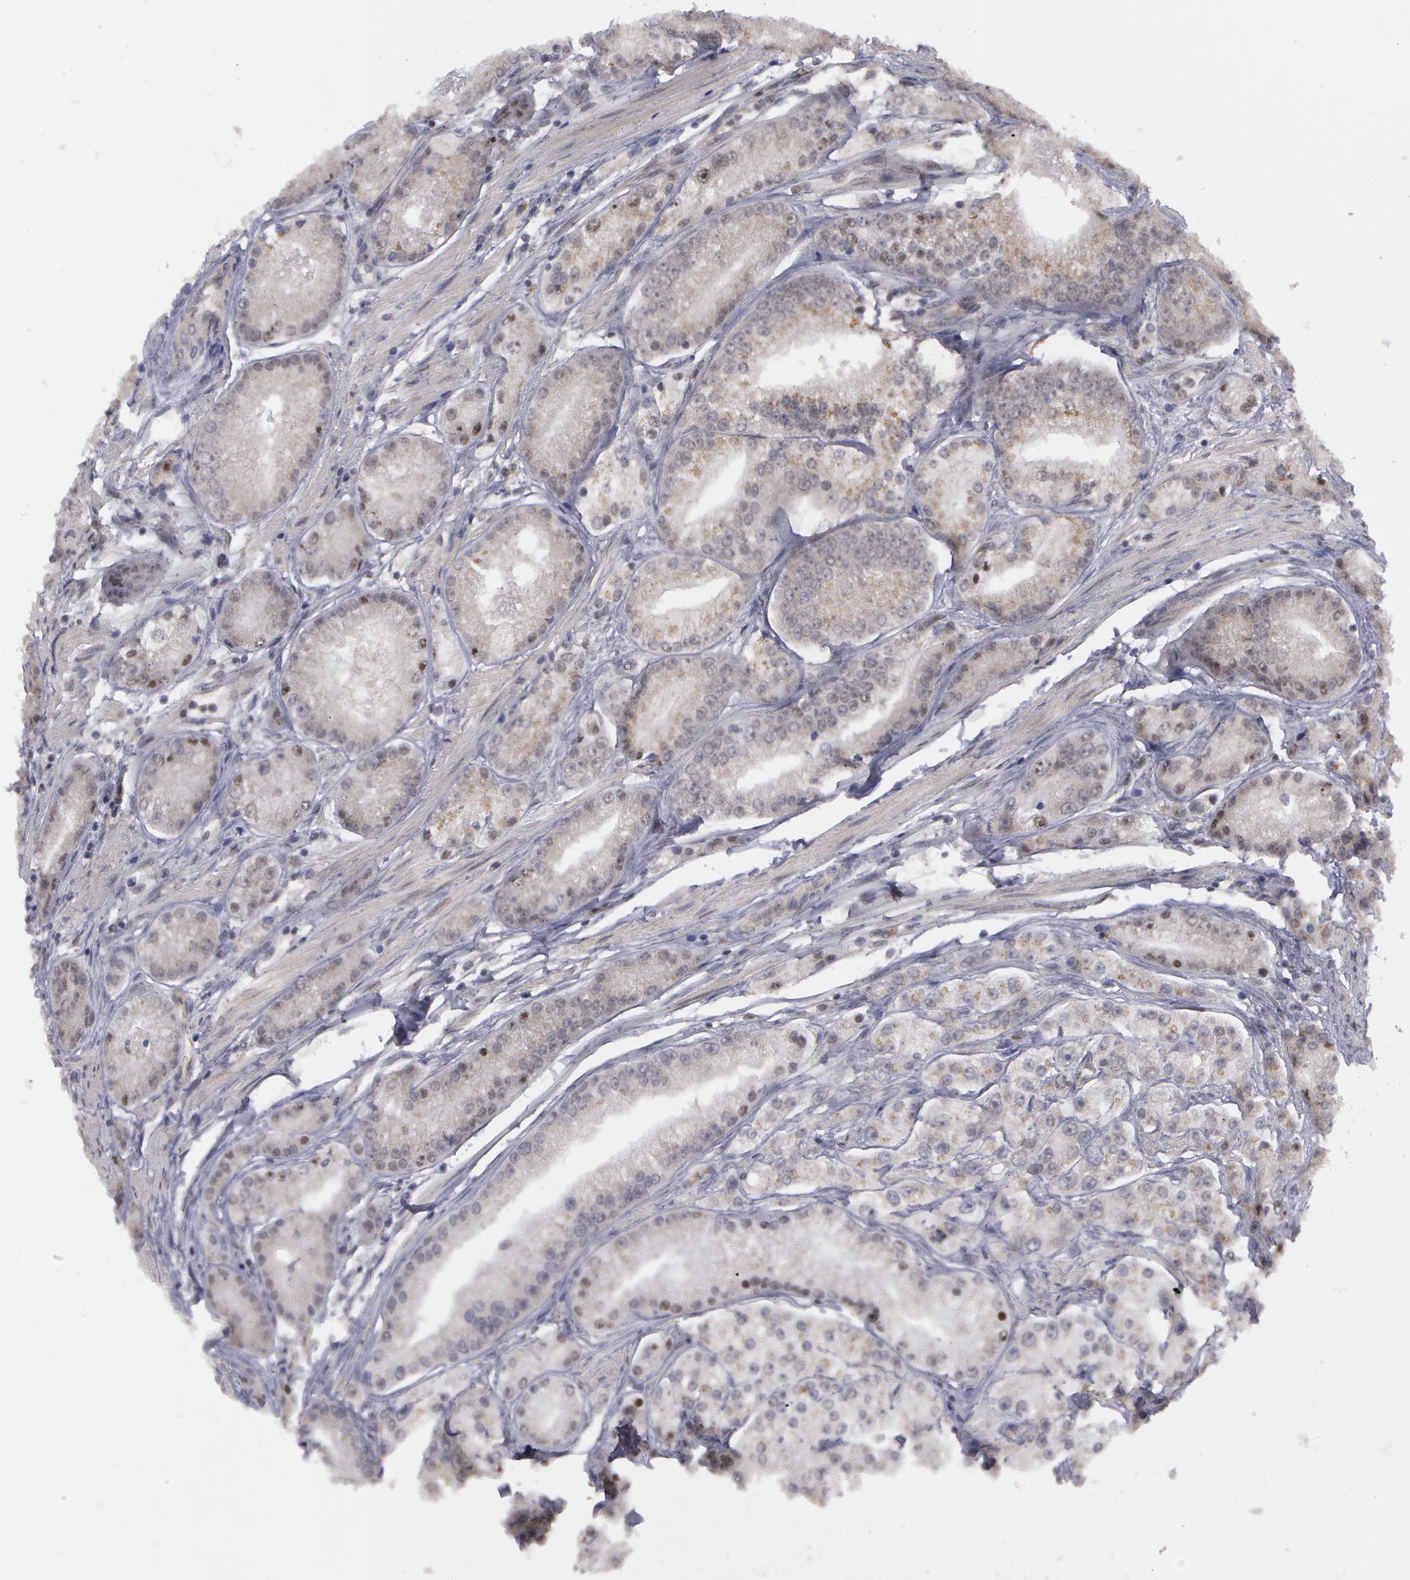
{"staining": {"intensity": "weak", "quantity": "25%-75%", "location": "cytoplasmic/membranous,nuclear"}, "tissue": "prostate cancer", "cell_type": "Tumor cells", "image_type": "cancer", "snomed": [{"axis": "morphology", "description": "Adenocarcinoma, Medium grade"}, {"axis": "topography", "description": "Prostate"}], "caption": "A high-resolution photomicrograph shows immunohistochemistry staining of prostate medium-grade adenocarcinoma, which reveals weak cytoplasmic/membranous and nuclear expression in about 25%-75% of tumor cells. The protein of interest is shown in brown color, while the nuclei are stained blue.", "gene": "STX5", "patient": {"sex": "male", "age": 72}}